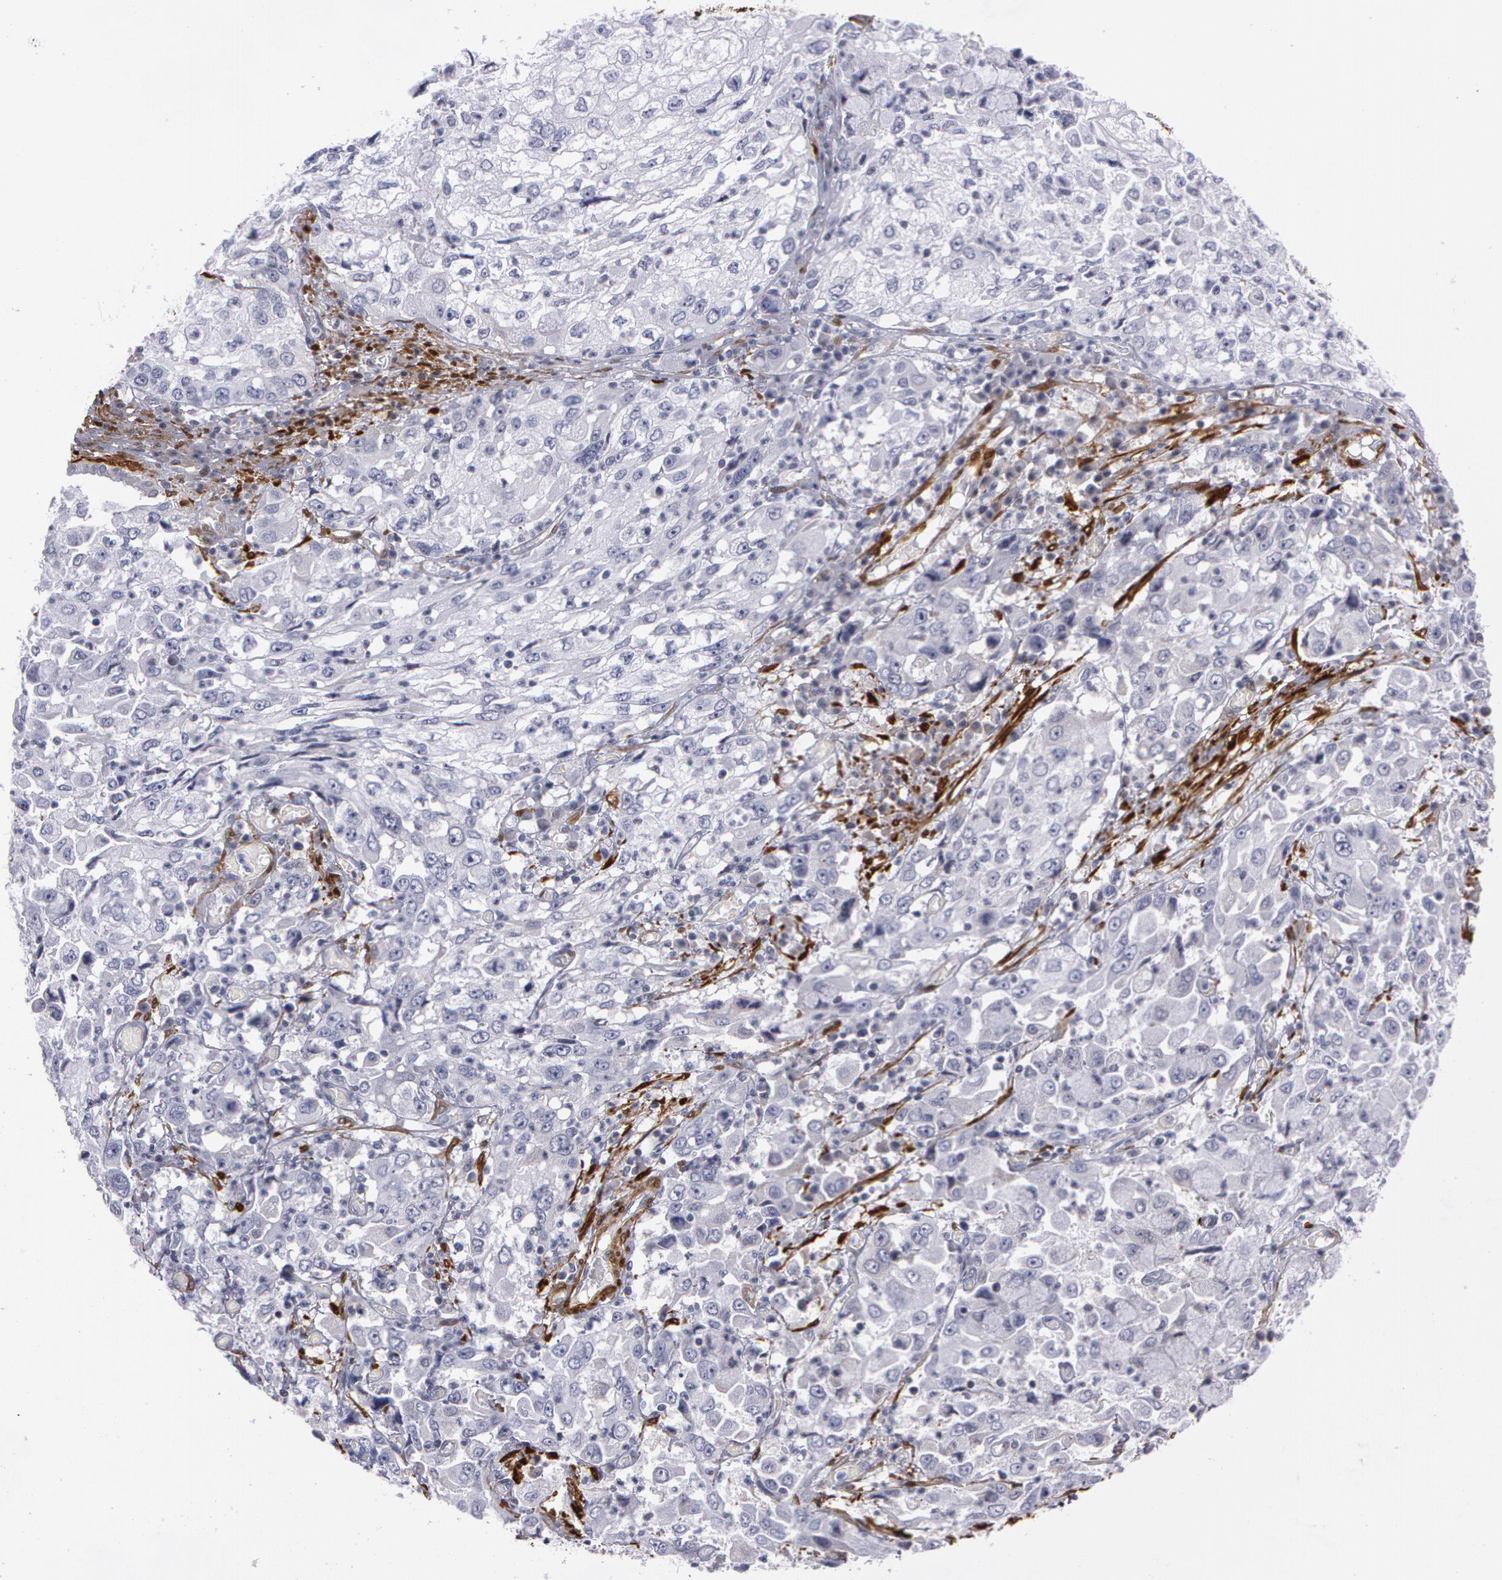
{"staining": {"intensity": "negative", "quantity": "none", "location": "none"}, "tissue": "cervical cancer", "cell_type": "Tumor cells", "image_type": "cancer", "snomed": [{"axis": "morphology", "description": "Squamous cell carcinoma, NOS"}, {"axis": "topography", "description": "Cervix"}], "caption": "High power microscopy photomicrograph of an IHC image of cervical cancer (squamous cell carcinoma), revealing no significant positivity in tumor cells. (Stains: DAB (3,3'-diaminobenzidine) immunohistochemistry (IHC) with hematoxylin counter stain, Microscopy: brightfield microscopy at high magnification).", "gene": "TAGLN", "patient": {"sex": "female", "age": 36}}